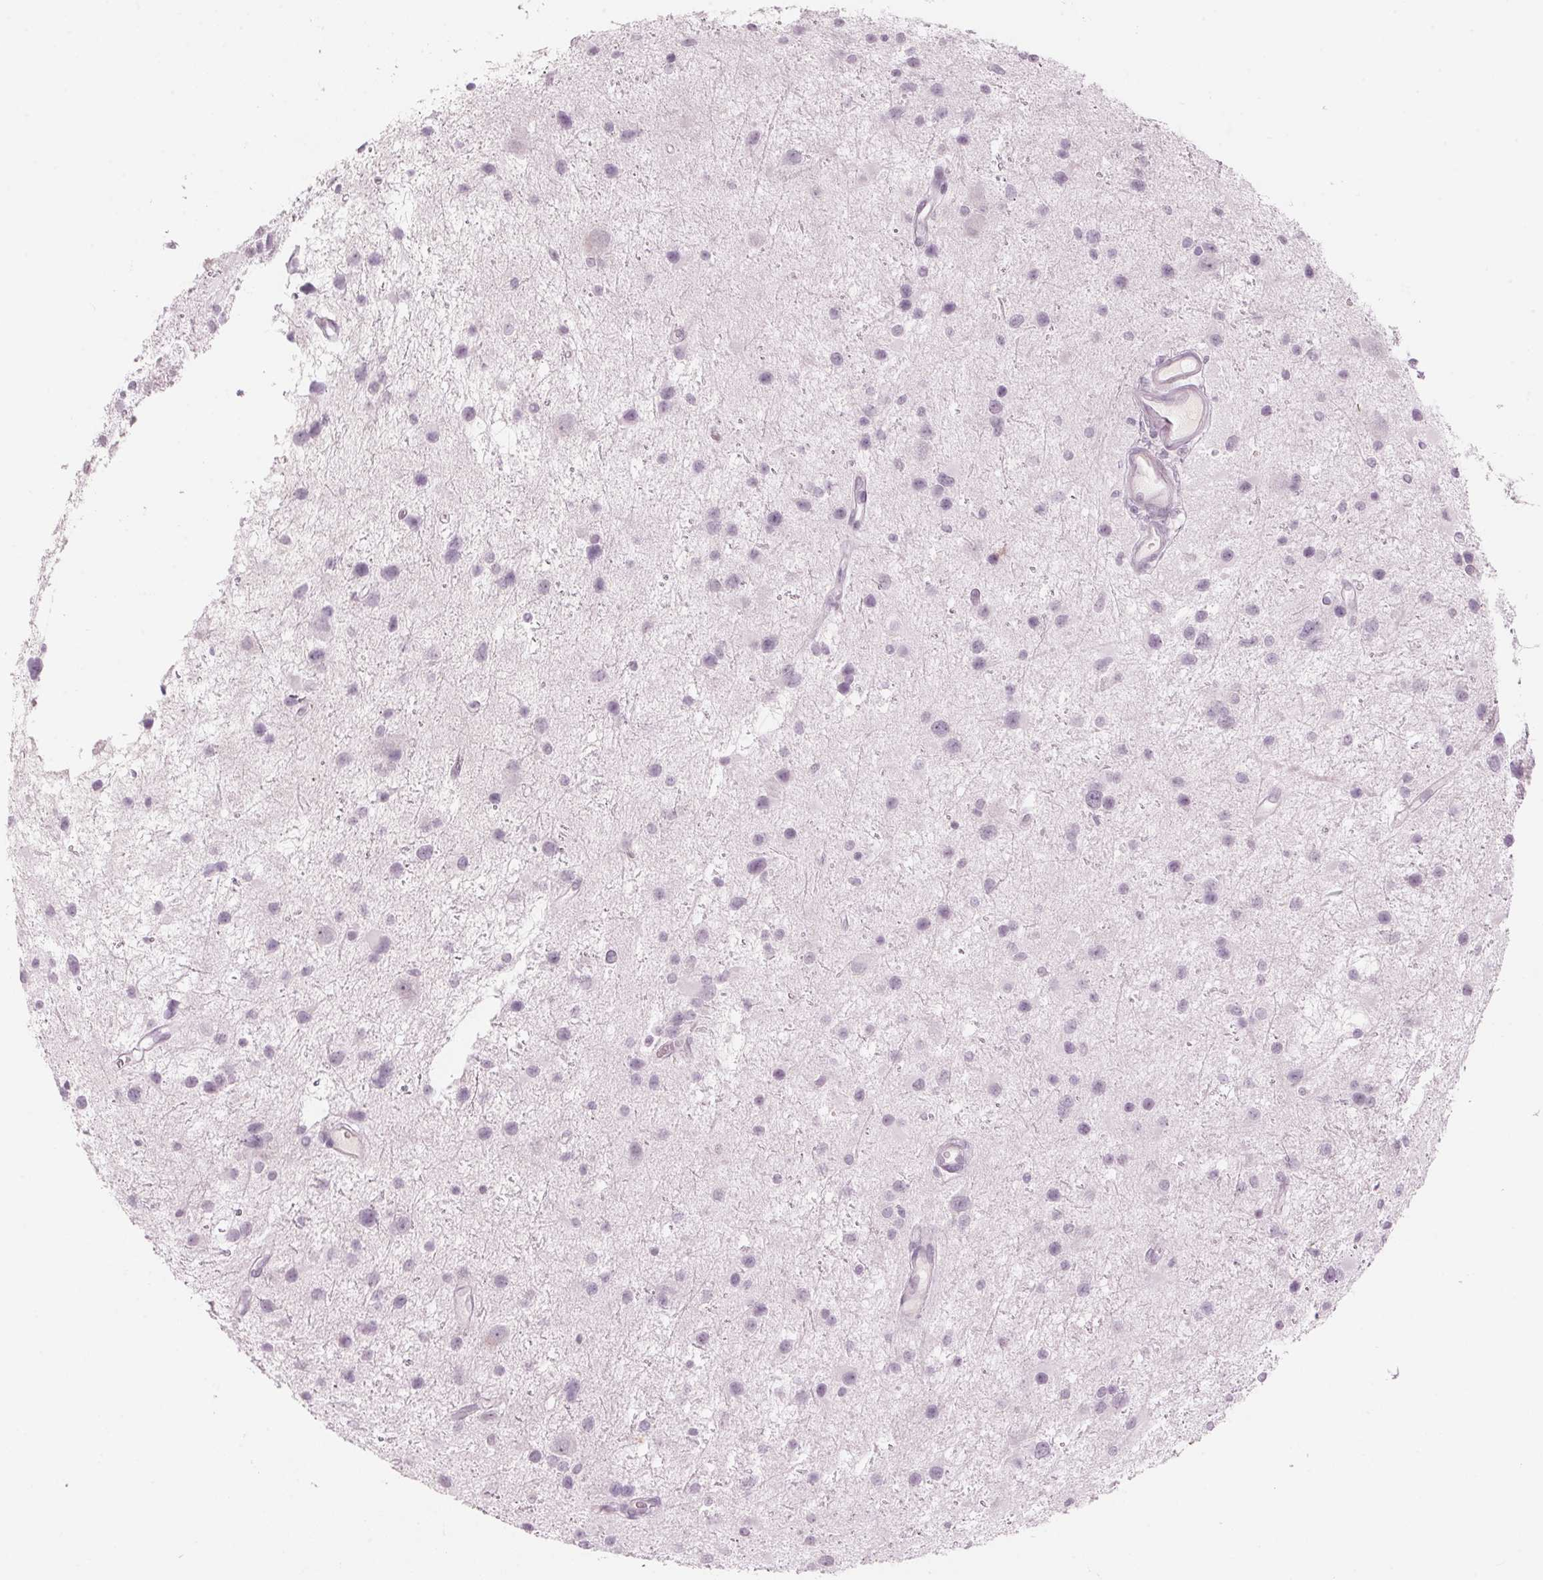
{"staining": {"intensity": "negative", "quantity": "none", "location": "none"}, "tissue": "glioma", "cell_type": "Tumor cells", "image_type": "cancer", "snomed": [{"axis": "morphology", "description": "Glioma, malignant, Low grade"}, {"axis": "topography", "description": "Brain"}], "caption": "Immunohistochemistry (IHC) of malignant glioma (low-grade) reveals no expression in tumor cells. (Stains: DAB (3,3'-diaminobenzidine) IHC with hematoxylin counter stain, Microscopy: brightfield microscopy at high magnification).", "gene": "SCTR", "patient": {"sex": "female", "age": 32}}